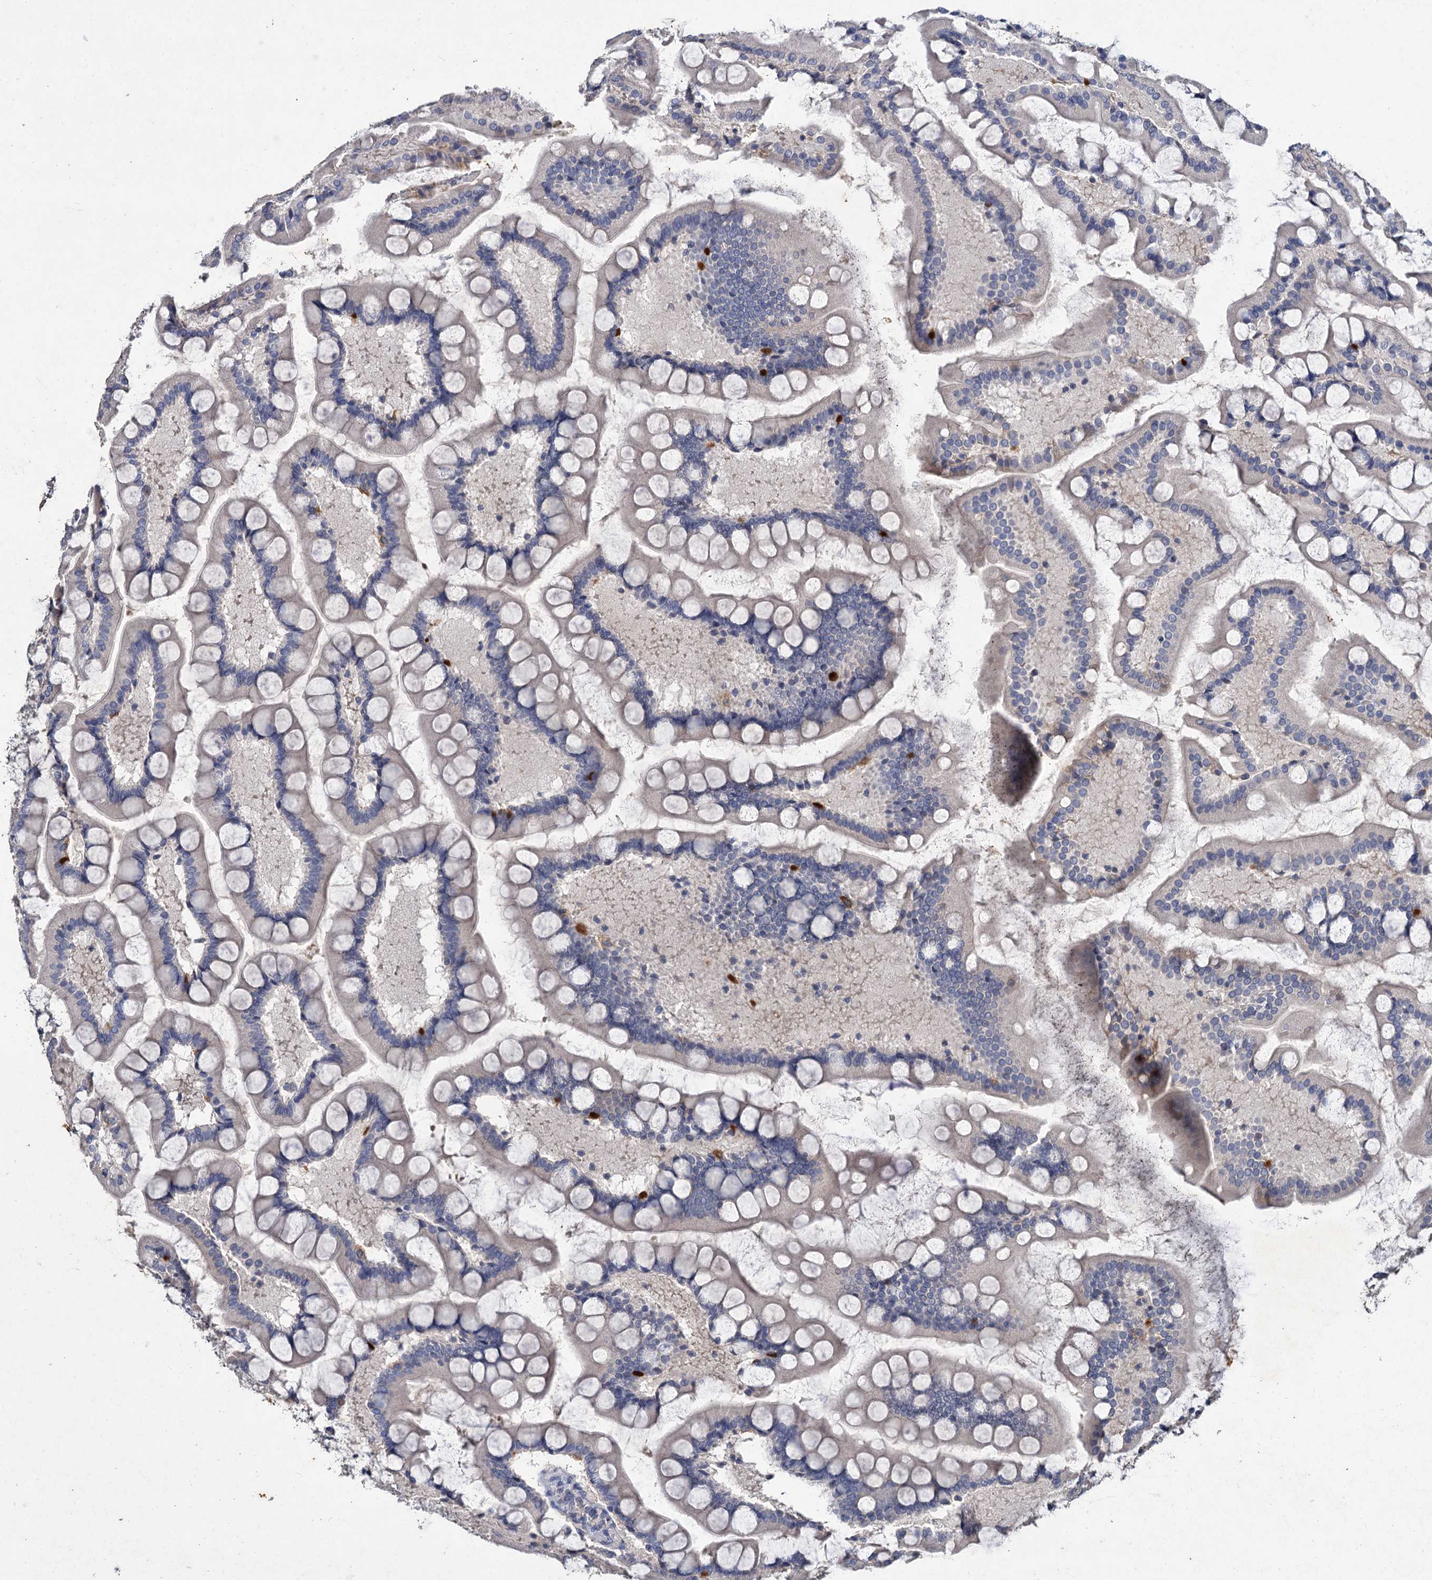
{"staining": {"intensity": "weak", "quantity": "<25%", "location": "cytoplasmic/membranous"}, "tissue": "small intestine", "cell_type": "Glandular cells", "image_type": "normal", "snomed": [{"axis": "morphology", "description": "Normal tissue, NOS"}, {"axis": "topography", "description": "Small intestine"}], "caption": "High power microscopy histopathology image of an immunohistochemistry (IHC) histopathology image of unremarkable small intestine, revealing no significant staining in glandular cells. (DAB IHC with hematoxylin counter stain).", "gene": "ATP9A", "patient": {"sex": "male", "age": 41}}